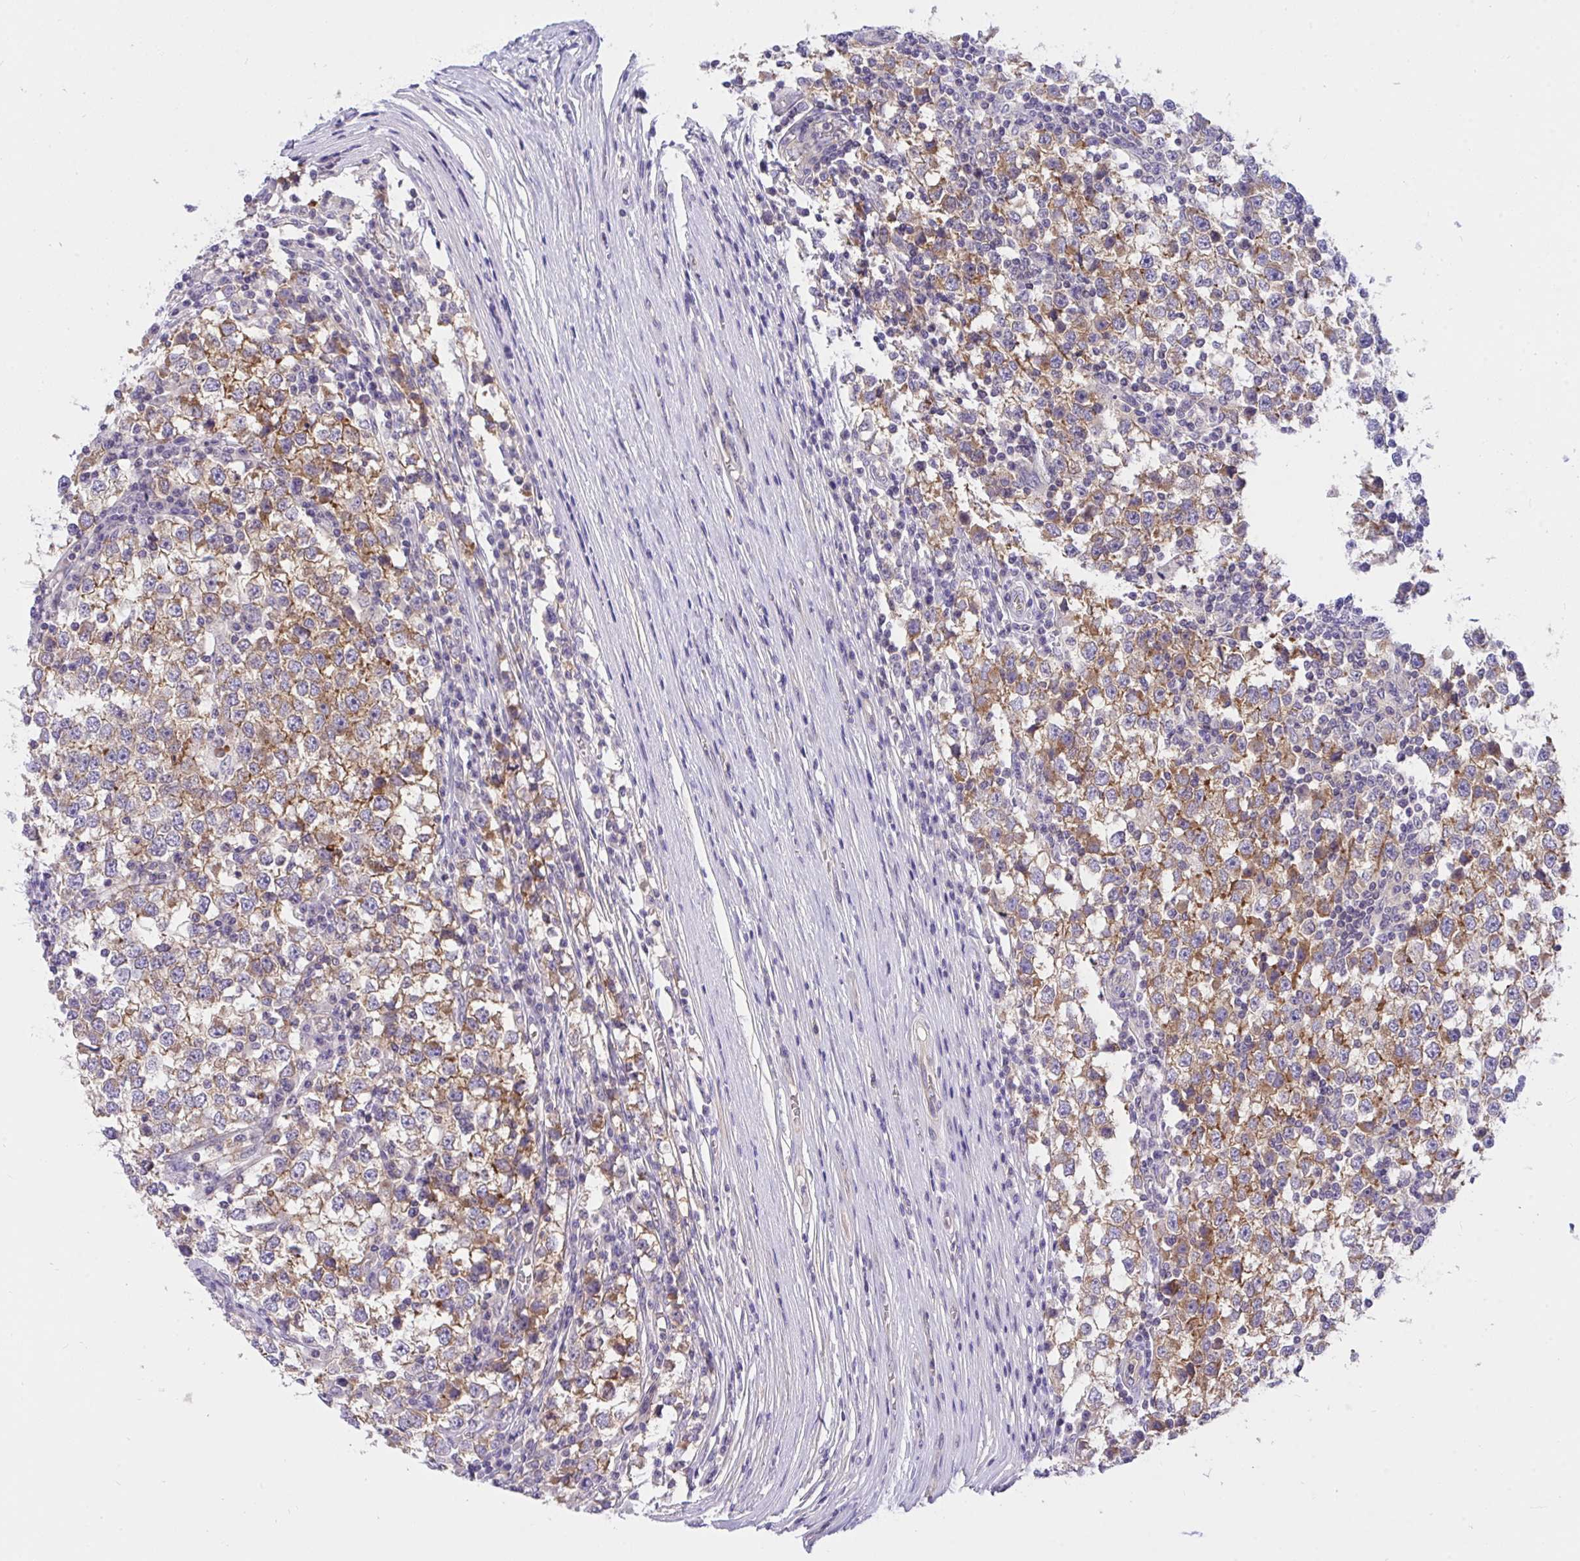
{"staining": {"intensity": "moderate", "quantity": ">75%", "location": "cytoplasmic/membranous"}, "tissue": "testis cancer", "cell_type": "Tumor cells", "image_type": "cancer", "snomed": [{"axis": "morphology", "description": "Seminoma, NOS"}, {"axis": "topography", "description": "Testis"}], "caption": "The photomicrograph demonstrates staining of testis cancer (seminoma), revealing moderate cytoplasmic/membranous protein staining (brown color) within tumor cells. Using DAB (3,3'-diaminobenzidine) (brown) and hematoxylin (blue) stains, captured at high magnification using brightfield microscopy.", "gene": "TLN2", "patient": {"sex": "male", "age": 65}}